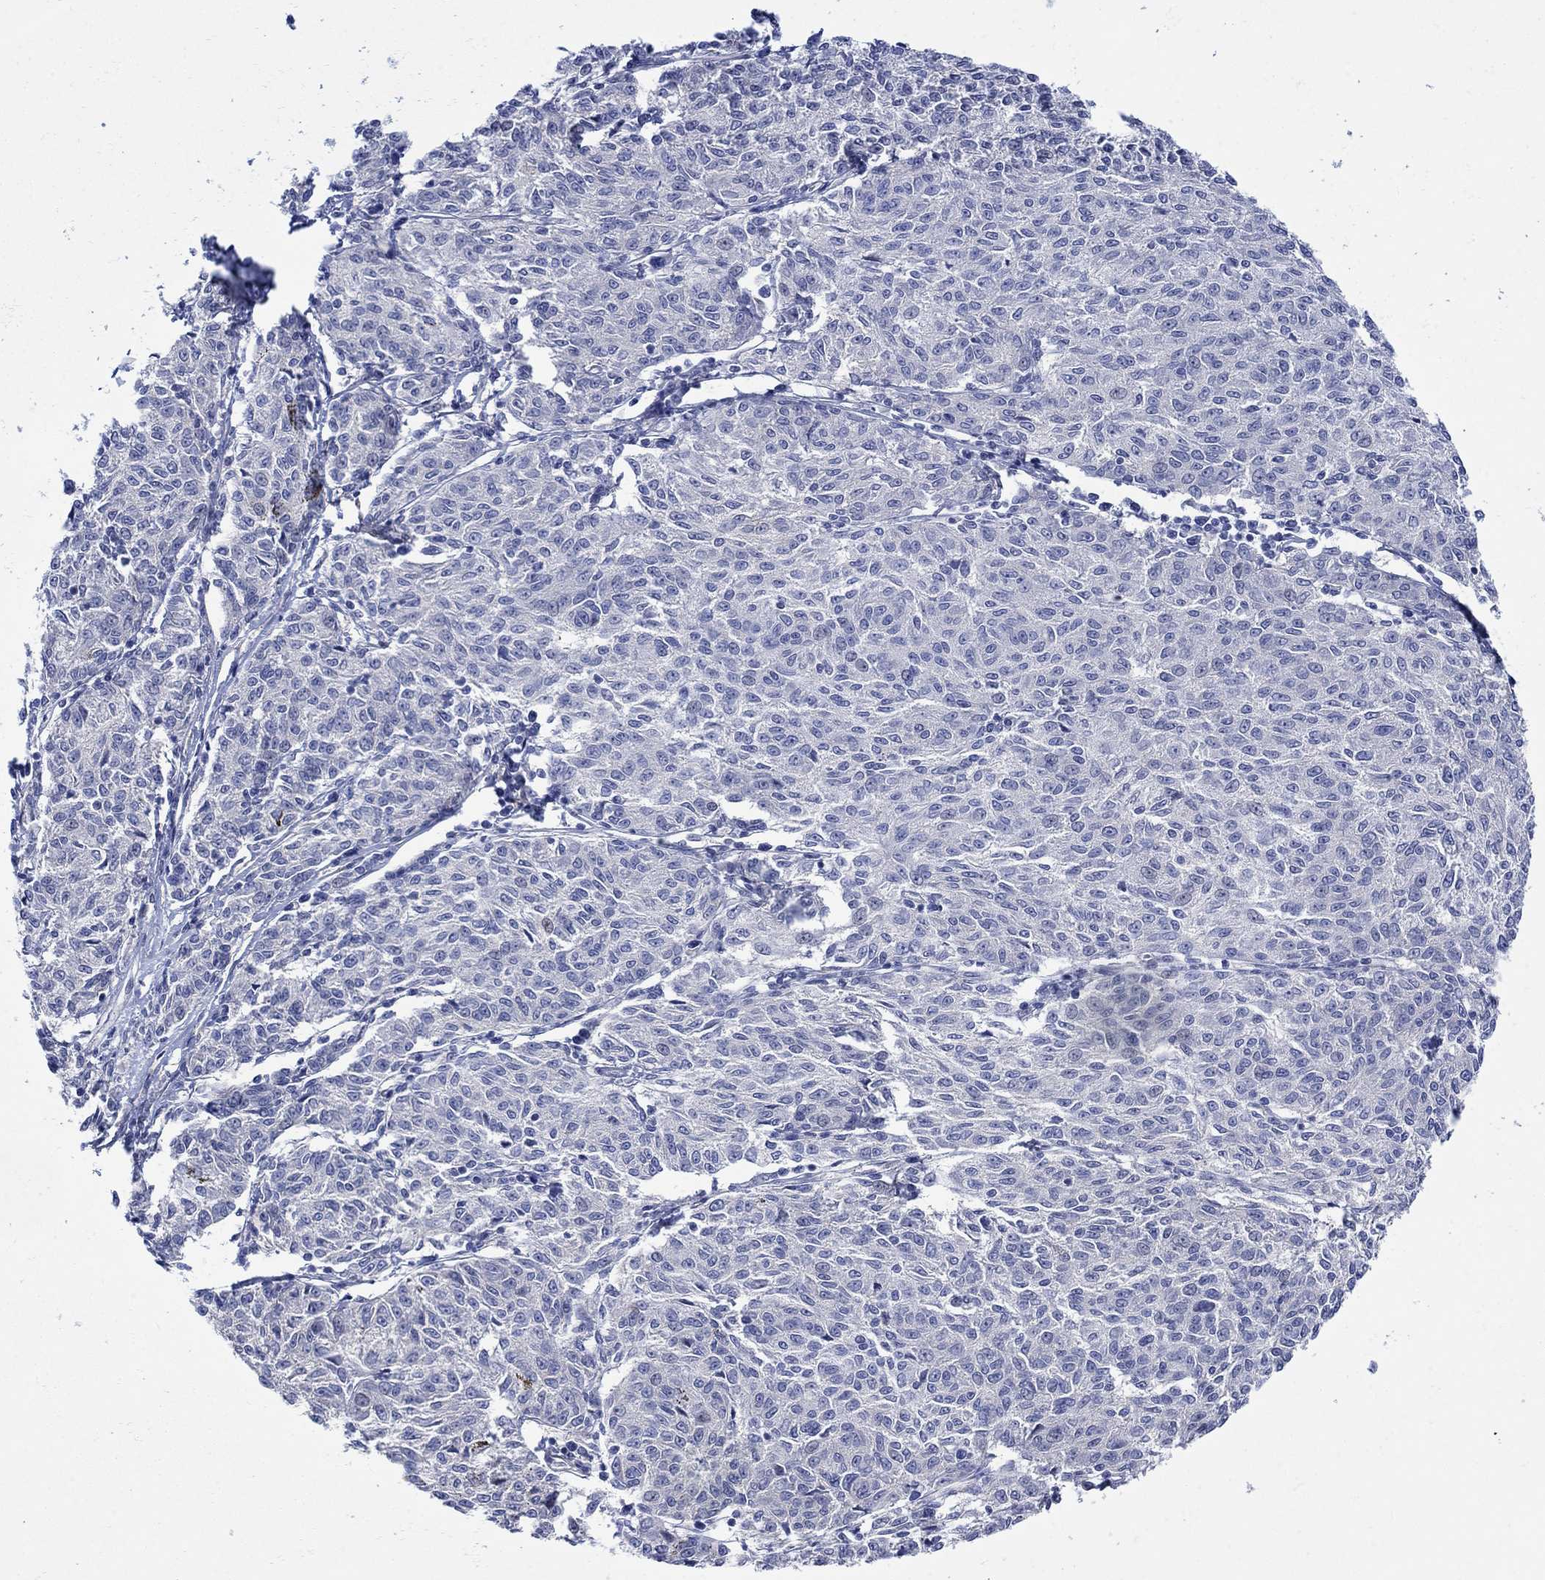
{"staining": {"intensity": "negative", "quantity": "none", "location": "none"}, "tissue": "melanoma", "cell_type": "Tumor cells", "image_type": "cancer", "snomed": [{"axis": "morphology", "description": "Malignant melanoma, NOS"}, {"axis": "topography", "description": "Skin"}], "caption": "Tumor cells are negative for brown protein staining in malignant melanoma.", "gene": "SCN7A", "patient": {"sex": "female", "age": 72}}